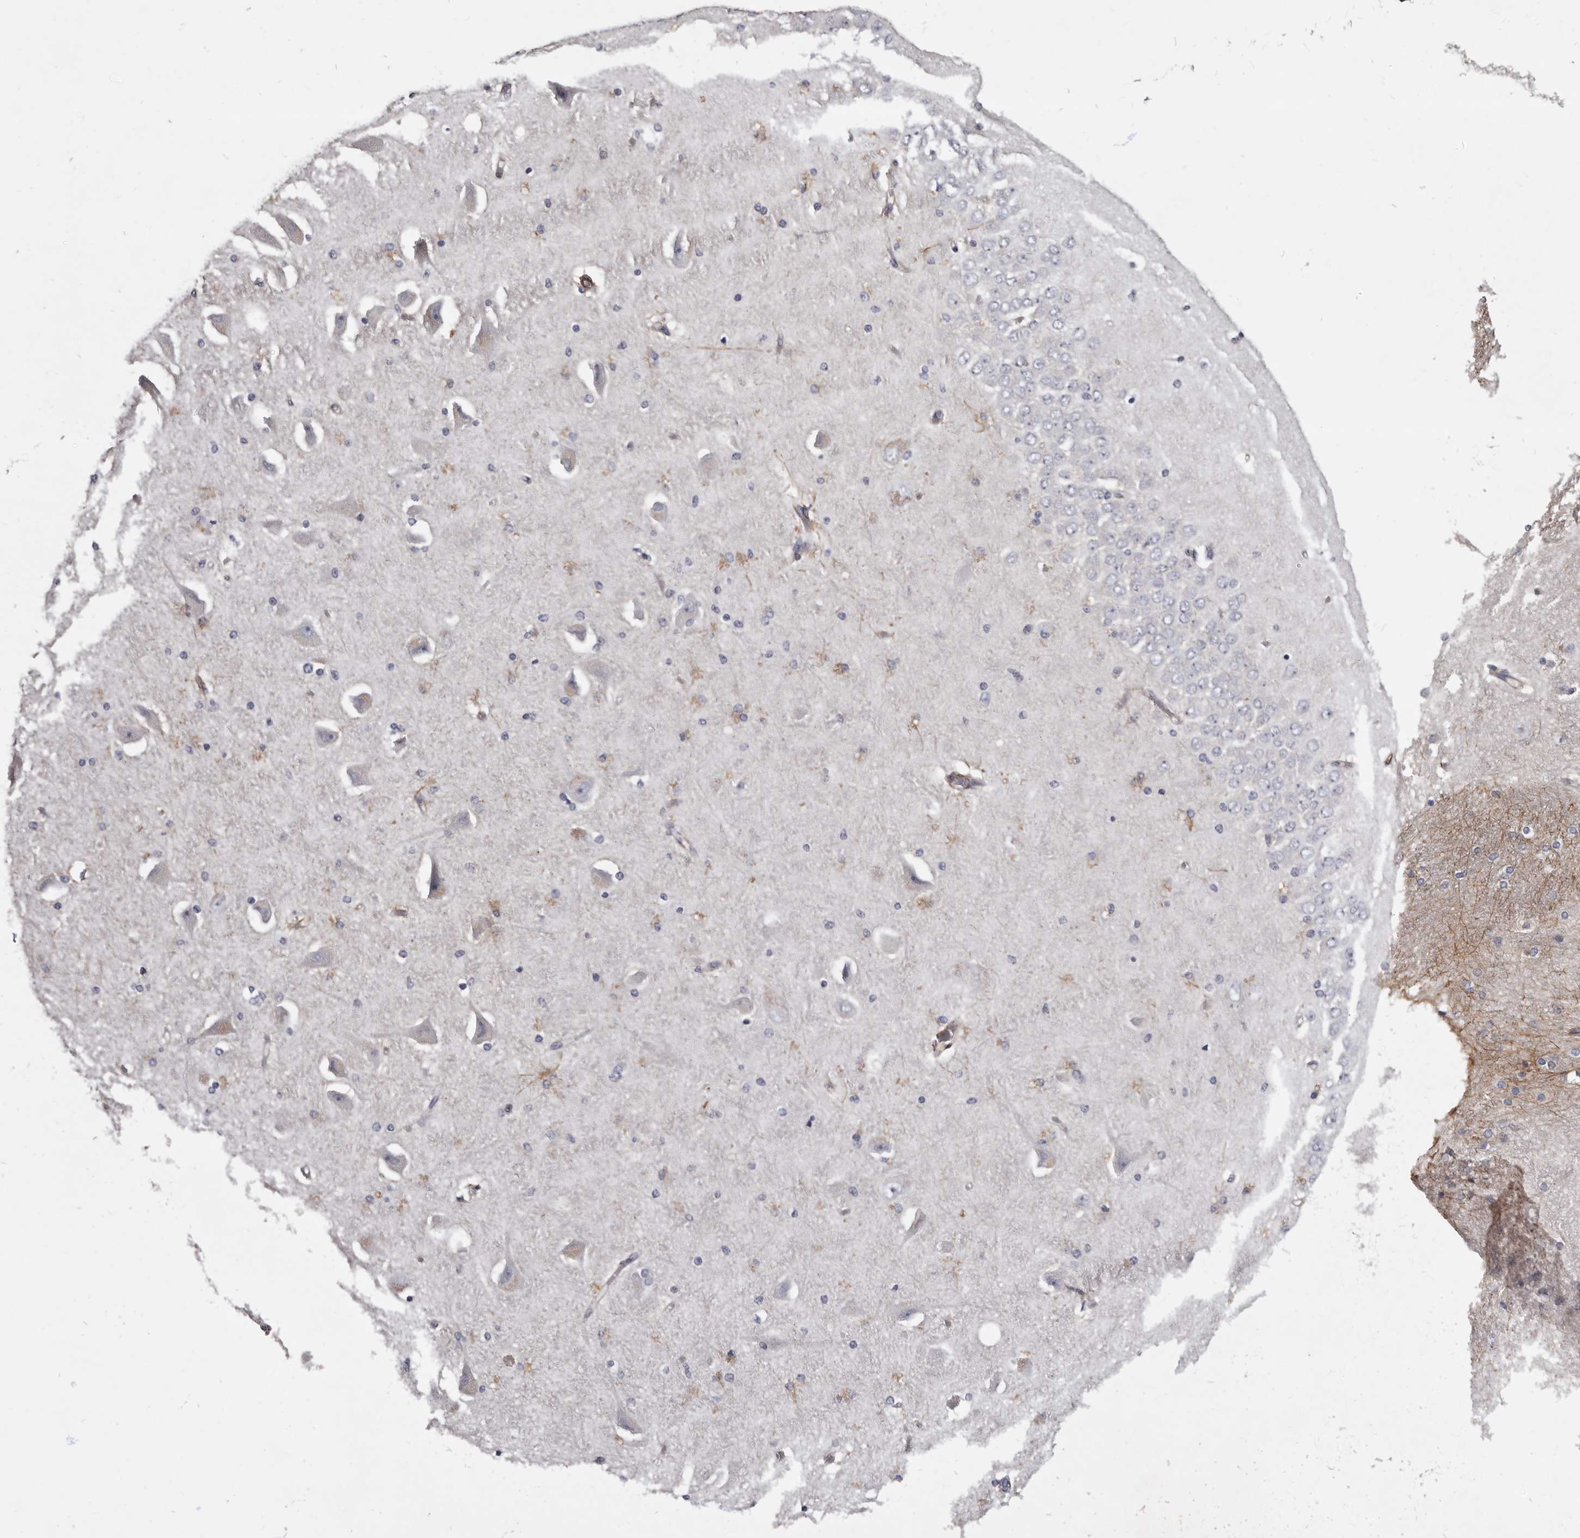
{"staining": {"intensity": "negative", "quantity": "none", "location": "none"}, "tissue": "hippocampus", "cell_type": "Glial cells", "image_type": "normal", "snomed": [{"axis": "morphology", "description": "Normal tissue, NOS"}, {"axis": "topography", "description": "Hippocampus"}], "caption": "An IHC photomicrograph of unremarkable hippocampus is shown. There is no staining in glial cells of hippocampus. (Brightfield microscopy of DAB immunohistochemistry at high magnification).", "gene": "CGN", "patient": {"sex": "female", "age": 54}}